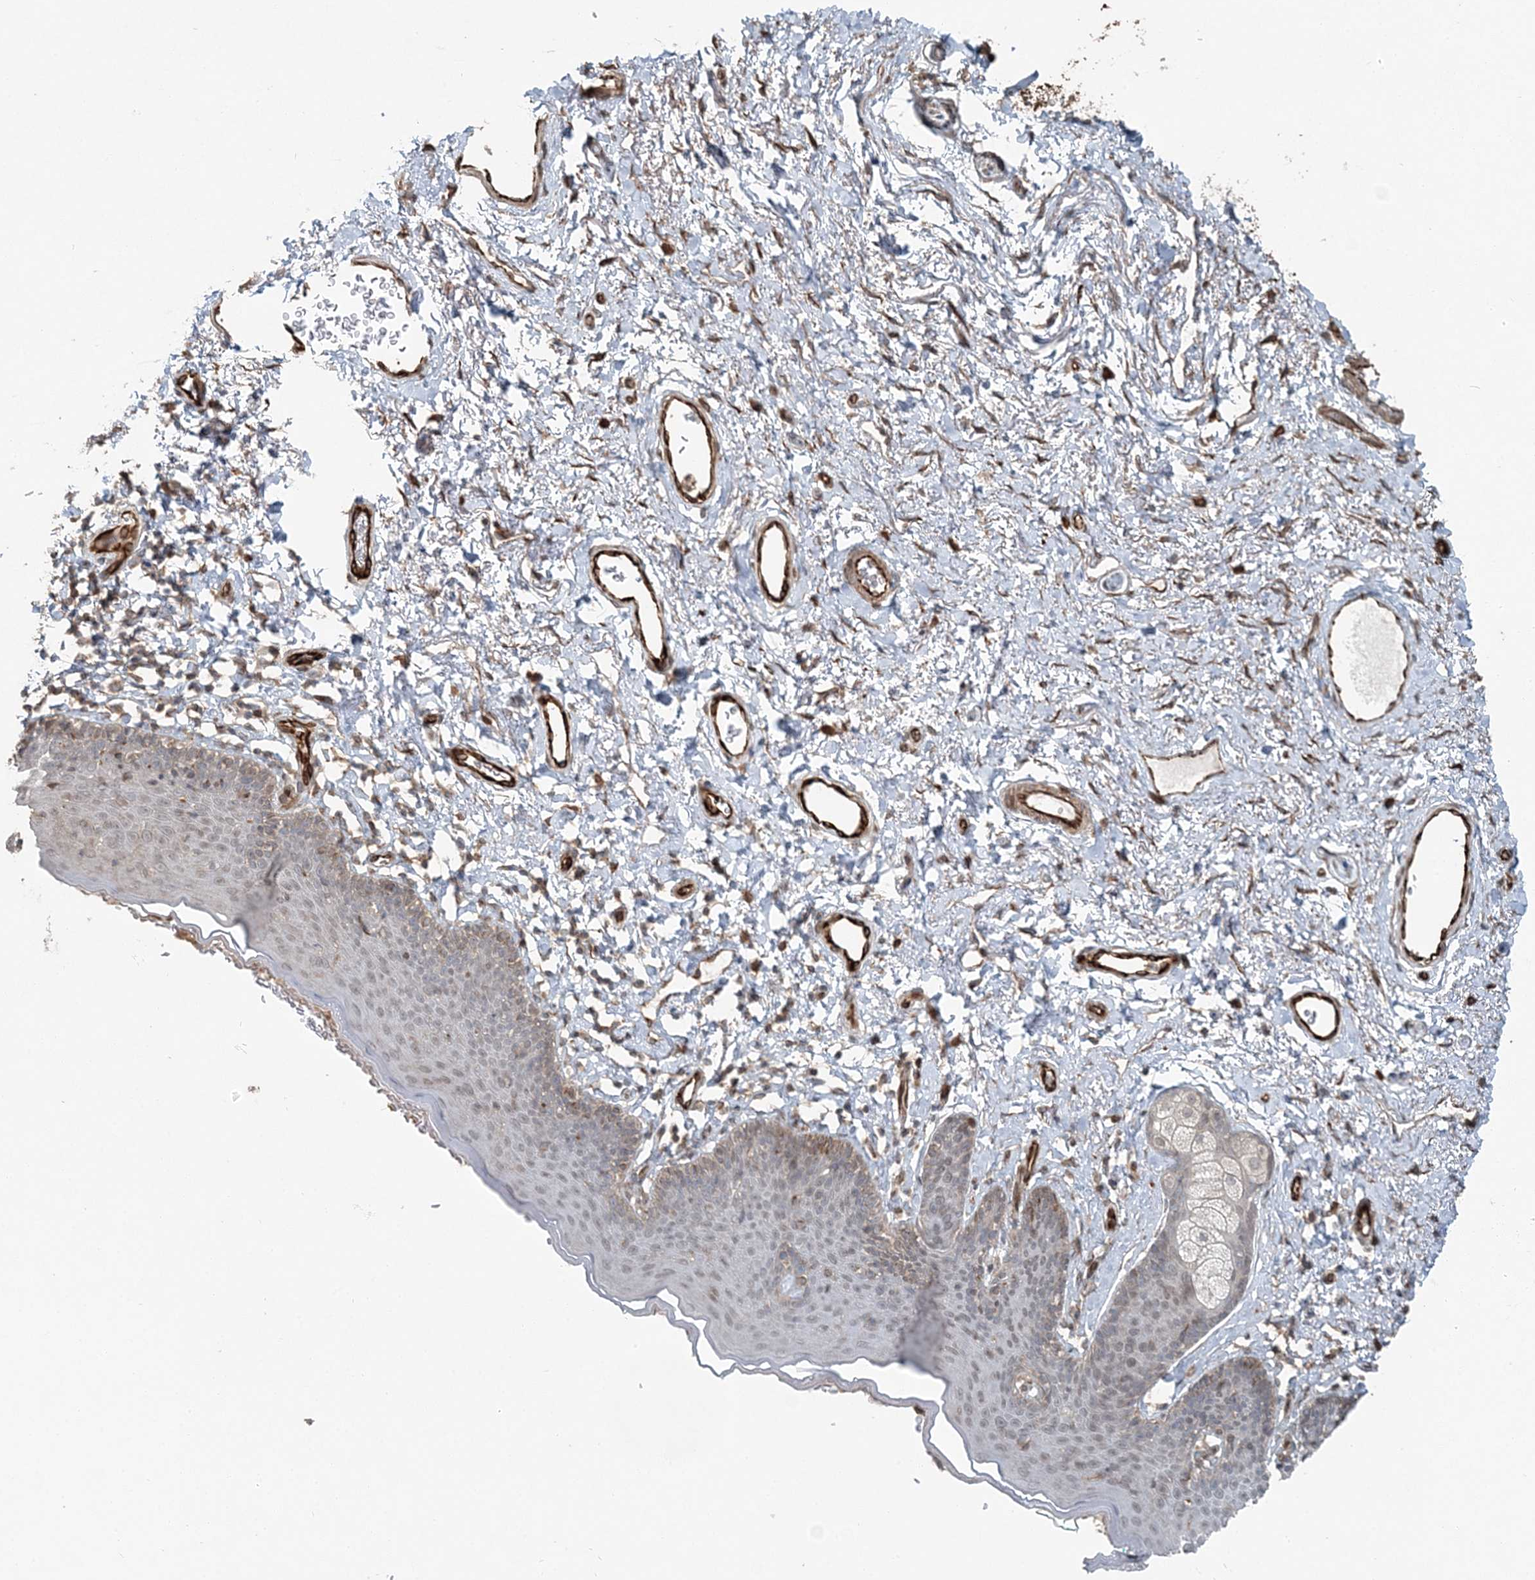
{"staining": {"intensity": "weak", "quantity": "<25%", "location": "cytoplasmic/membranous"}, "tissue": "skin", "cell_type": "Epidermal cells", "image_type": "normal", "snomed": [{"axis": "morphology", "description": "Normal tissue, NOS"}, {"axis": "topography", "description": "Vulva"}], "caption": "Immunohistochemical staining of normal human skin reveals no significant staining in epidermal cells. The staining was performed using DAB (3,3'-diaminobenzidine) to visualize the protein expression in brown, while the nuclei were stained in blue with hematoxylin (Magnification: 20x).", "gene": "FBXL17", "patient": {"sex": "female", "age": 66}}